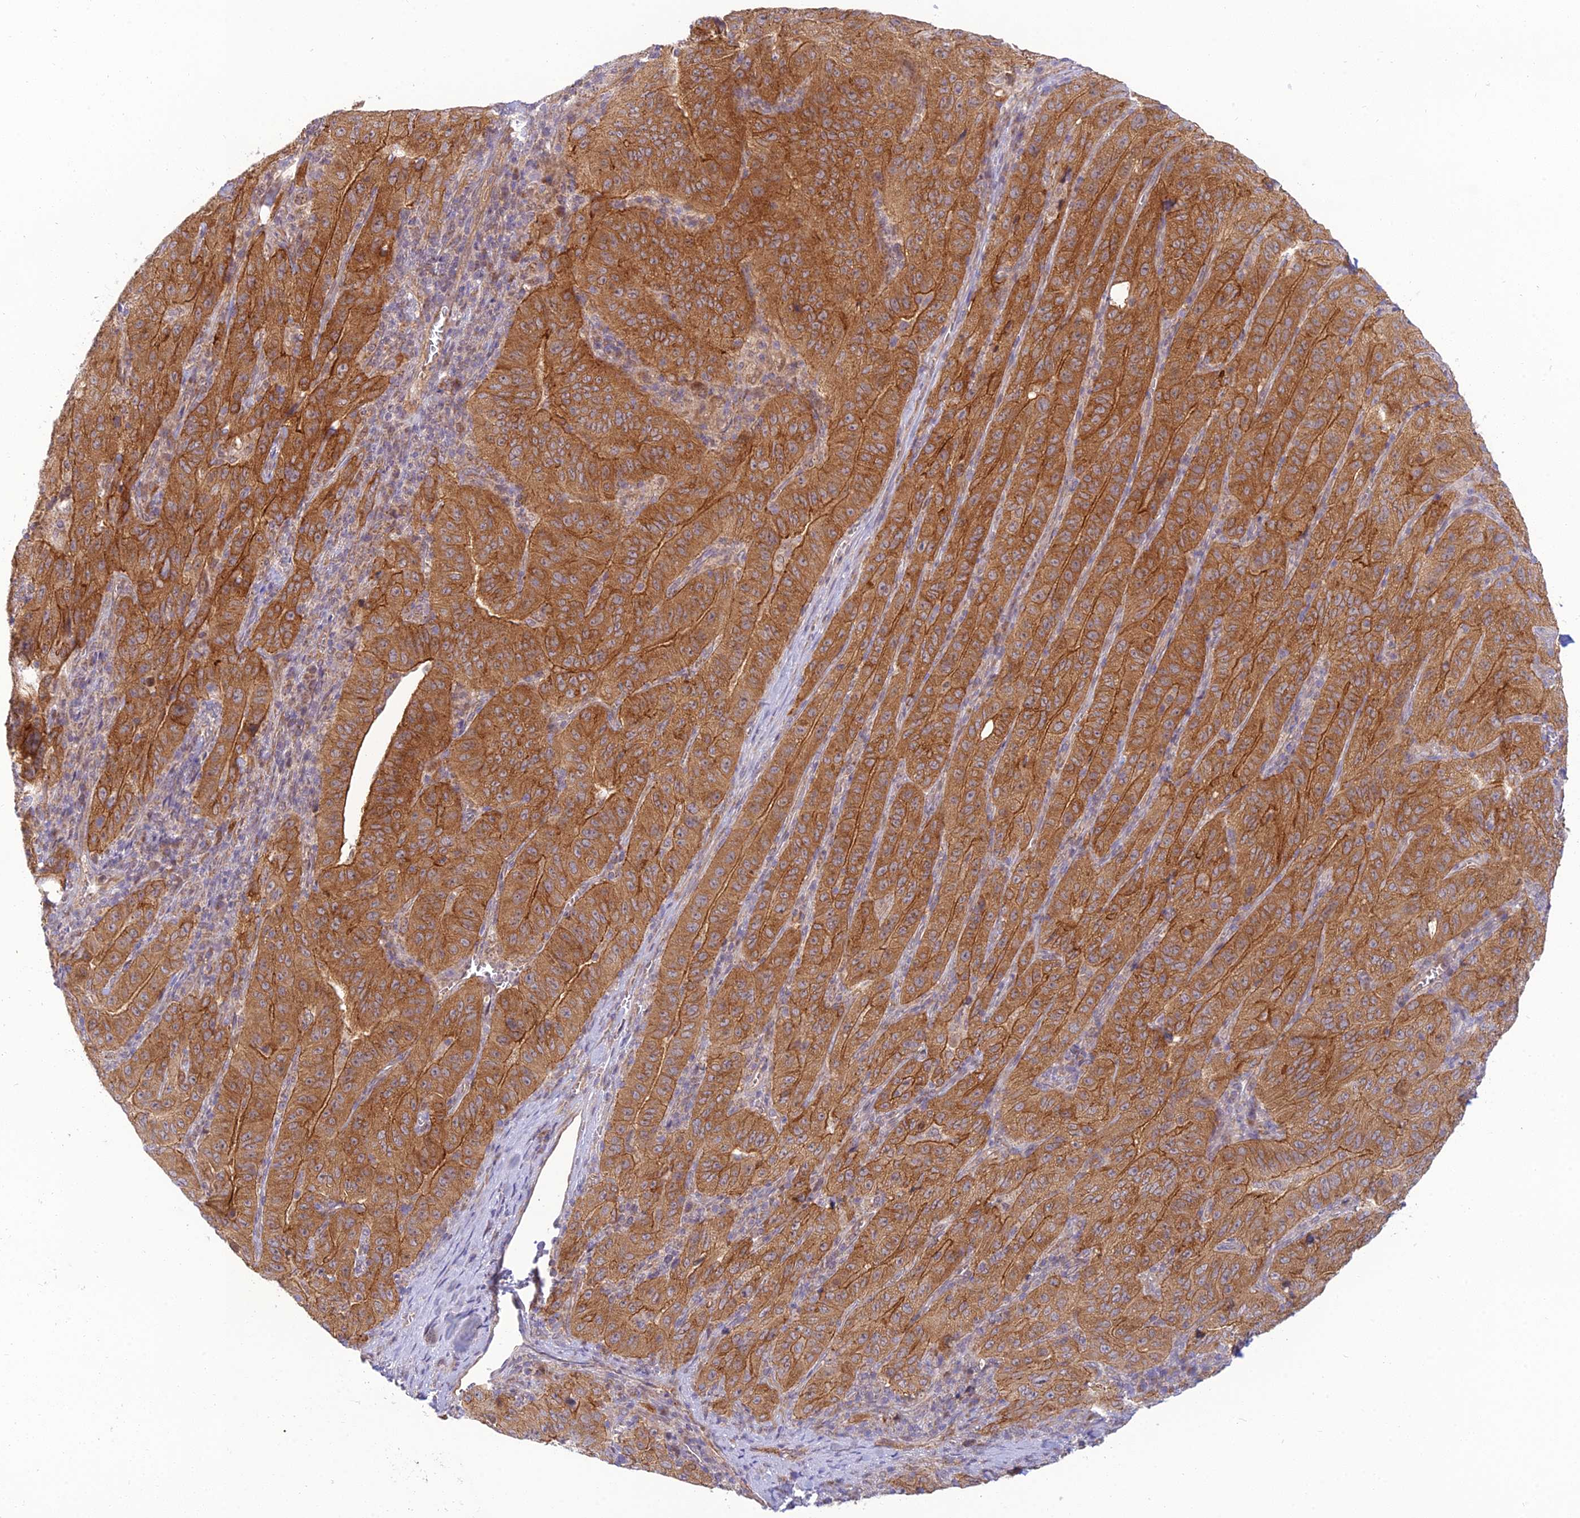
{"staining": {"intensity": "strong", "quantity": ">75%", "location": "cytoplasmic/membranous"}, "tissue": "pancreatic cancer", "cell_type": "Tumor cells", "image_type": "cancer", "snomed": [{"axis": "morphology", "description": "Adenocarcinoma, NOS"}, {"axis": "topography", "description": "Pancreas"}], "caption": "Strong cytoplasmic/membranous staining for a protein is present in approximately >75% of tumor cells of pancreatic cancer using immunohistochemistry.", "gene": "HOOK2", "patient": {"sex": "male", "age": 63}}